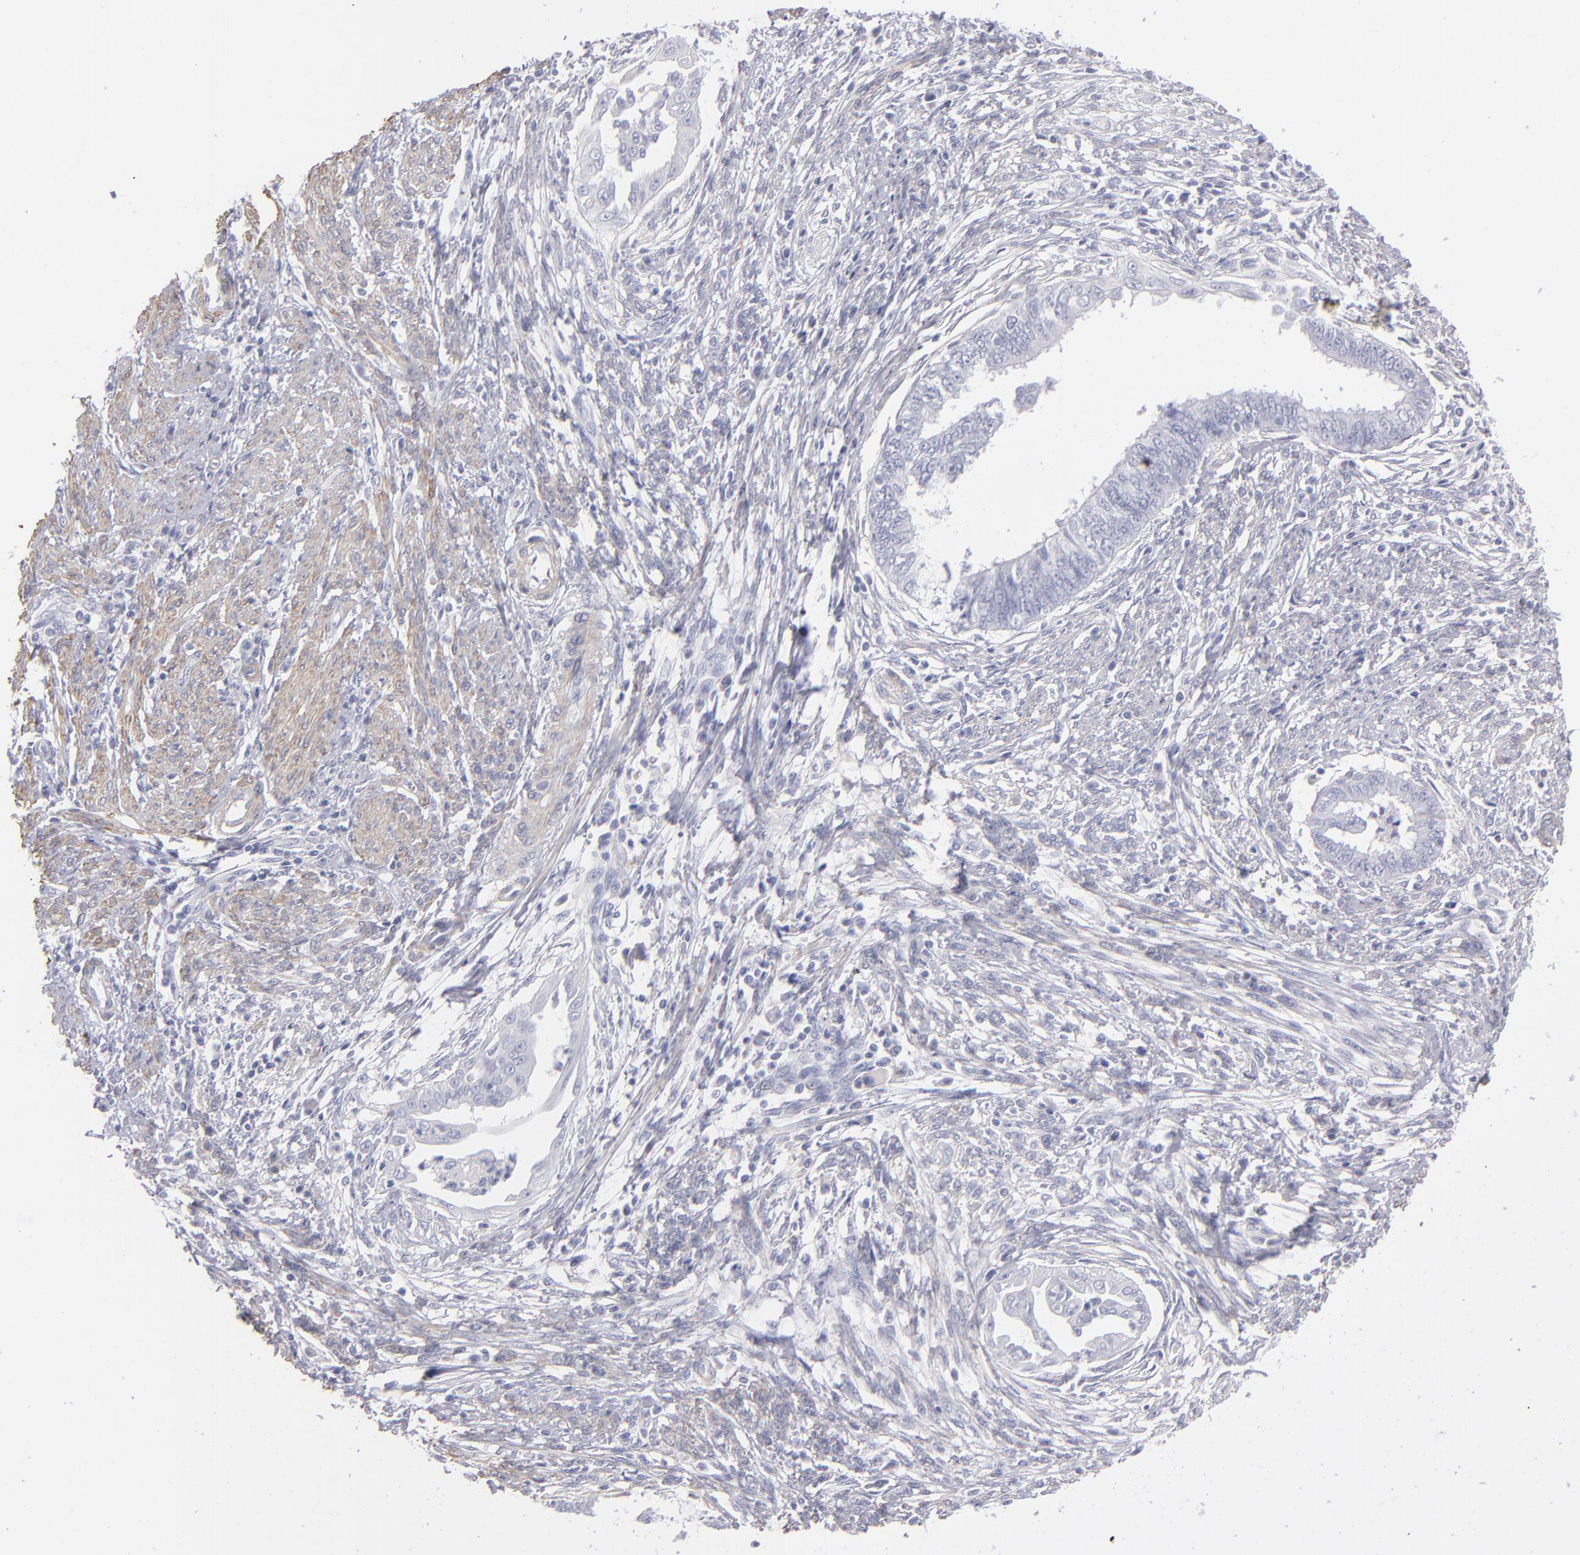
{"staining": {"intensity": "negative", "quantity": "none", "location": "none"}, "tissue": "endometrial cancer", "cell_type": "Tumor cells", "image_type": "cancer", "snomed": [{"axis": "morphology", "description": "Adenocarcinoma, NOS"}, {"axis": "topography", "description": "Endometrium"}], "caption": "Tumor cells show no significant expression in adenocarcinoma (endometrial).", "gene": "MYH11", "patient": {"sex": "female", "age": 66}}